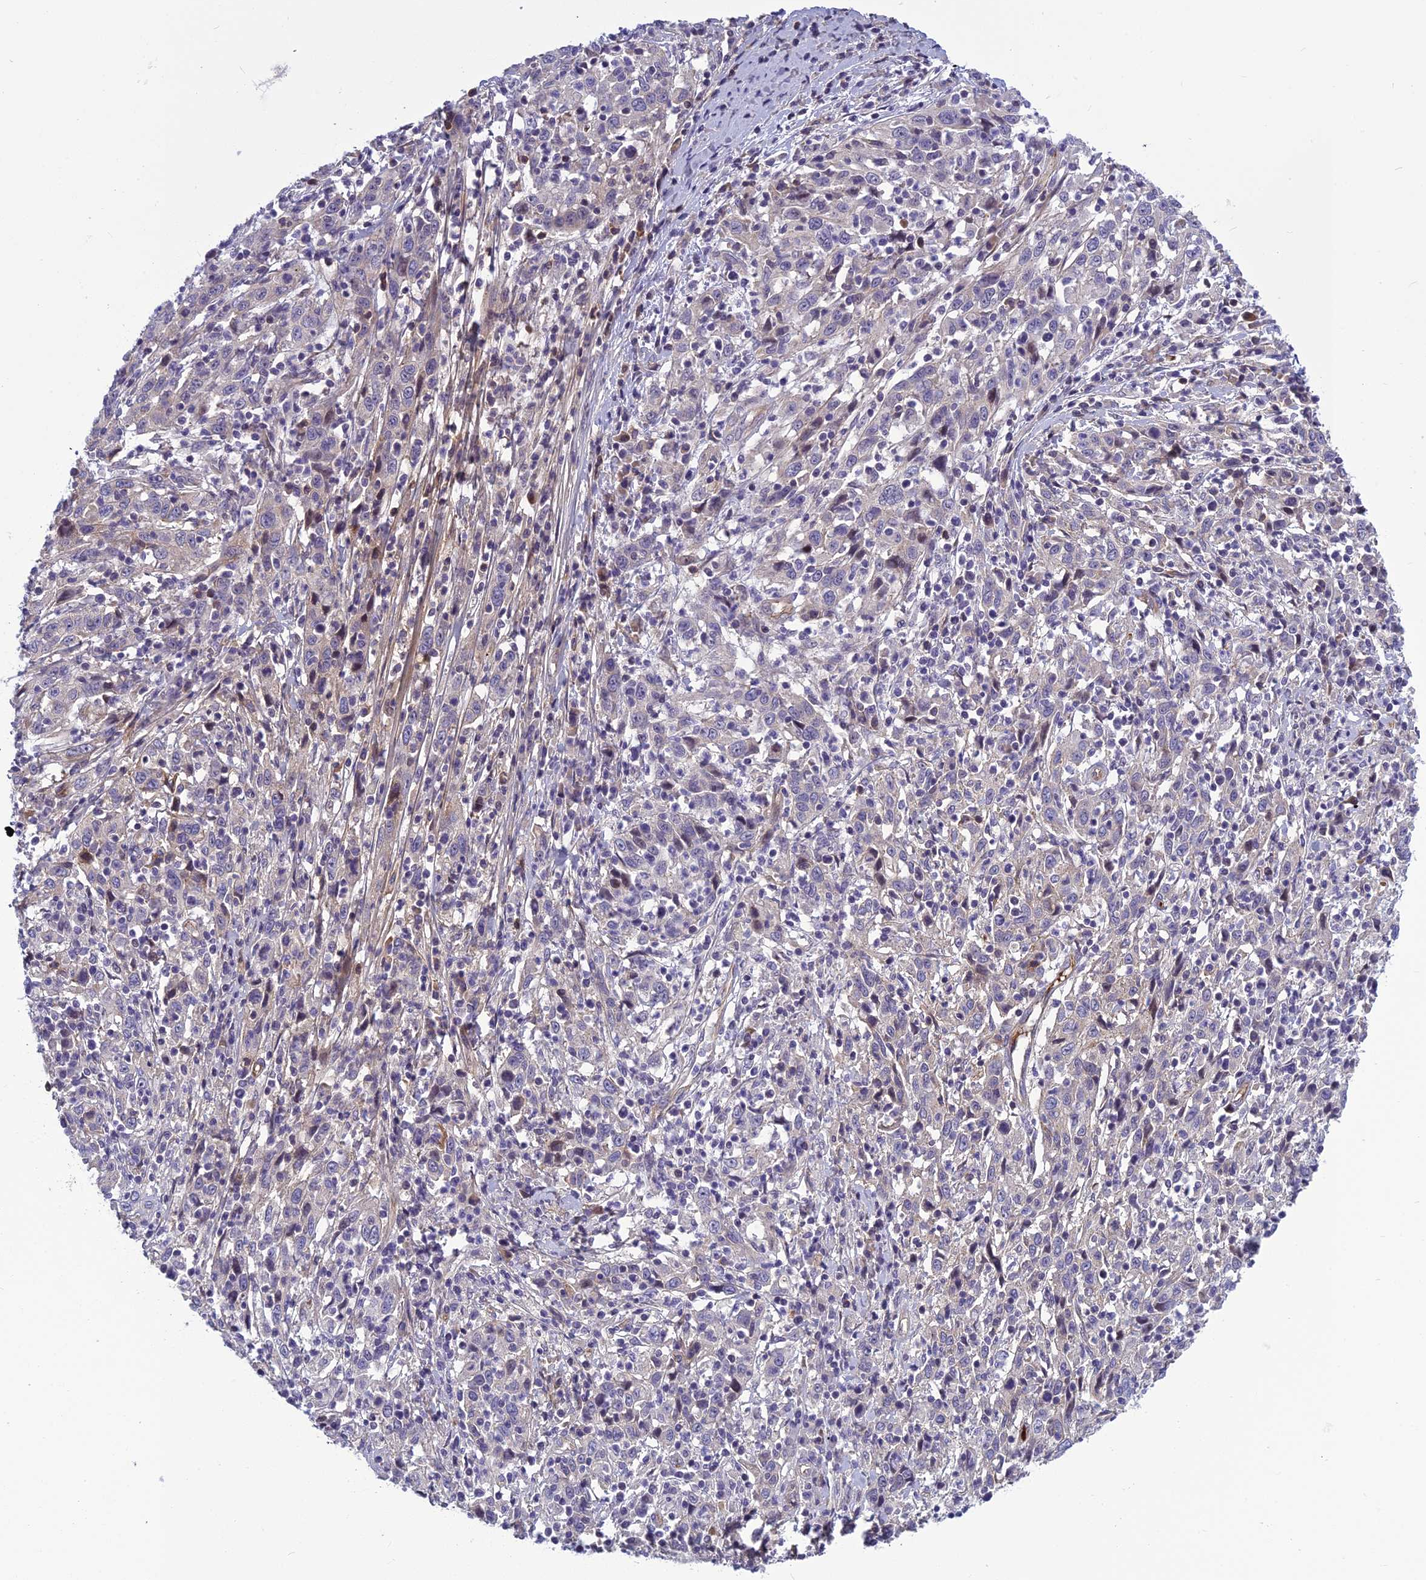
{"staining": {"intensity": "negative", "quantity": "none", "location": "none"}, "tissue": "cervical cancer", "cell_type": "Tumor cells", "image_type": "cancer", "snomed": [{"axis": "morphology", "description": "Squamous cell carcinoma, NOS"}, {"axis": "topography", "description": "Cervix"}], "caption": "Immunohistochemistry micrograph of neoplastic tissue: human squamous cell carcinoma (cervical) stained with DAB (3,3'-diaminobenzidine) exhibits no significant protein positivity in tumor cells.", "gene": "CLEC11A", "patient": {"sex": "female", "age": 46}}